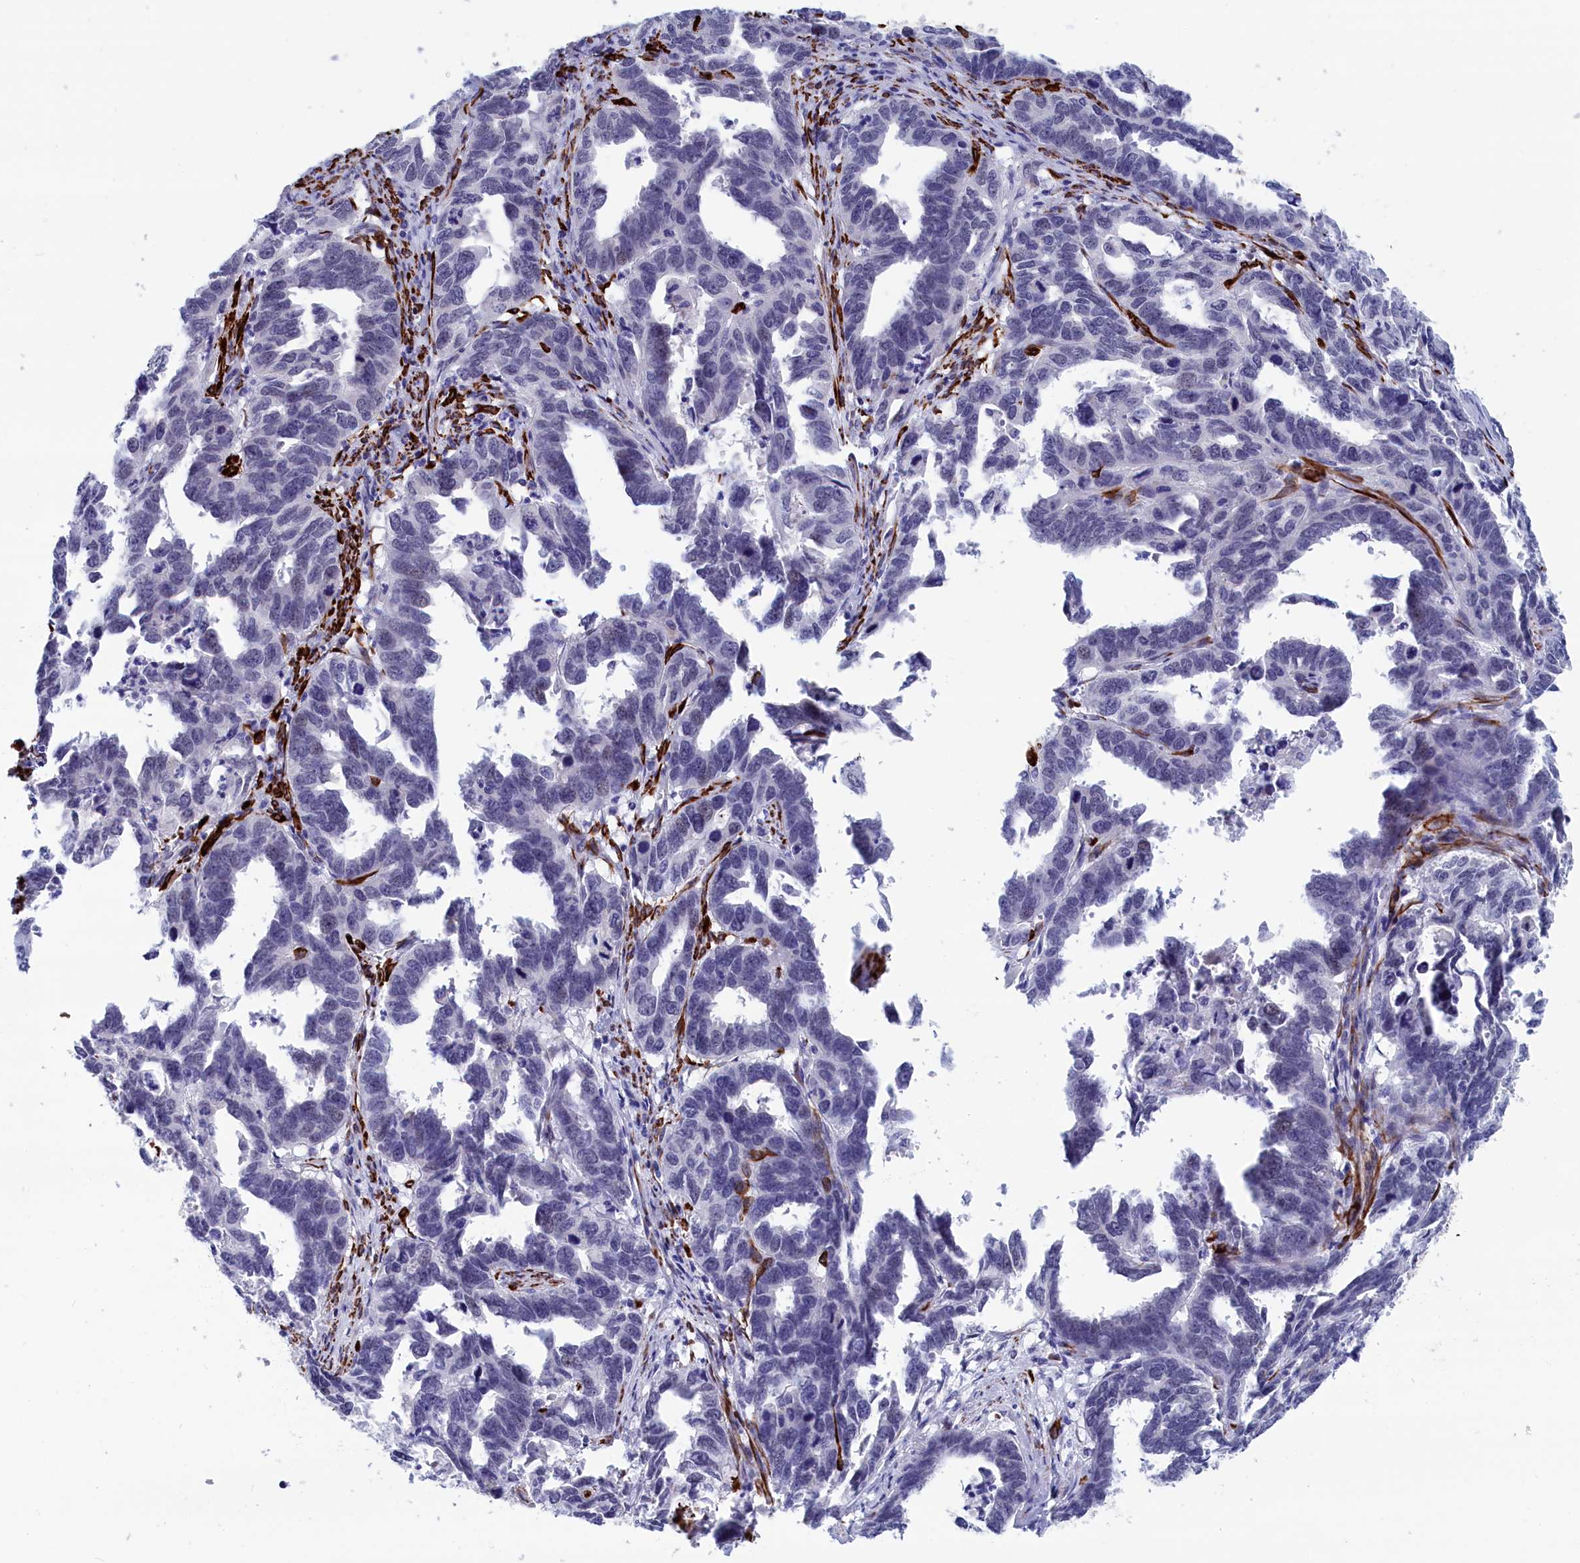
{"staining": {"intensity": "negative", "quantity": "none", "location": "none"}, "tissue": "endometrial cancer", "cell_type": "Tumor cells", "image_type": "cancer", "snomed": [{"axis": "morphology", "description": "Adenocarcinoma, NOS"}, {"axis": "topography", "description": "Endometrium"}], "caption": "Immunohistochemical staining of human endometrial cancer (adenocarcinoma) exhibits no significant expression in tumor cells.", "gene": "WDR83", "patient": {"sex": "female", "age": 65}}